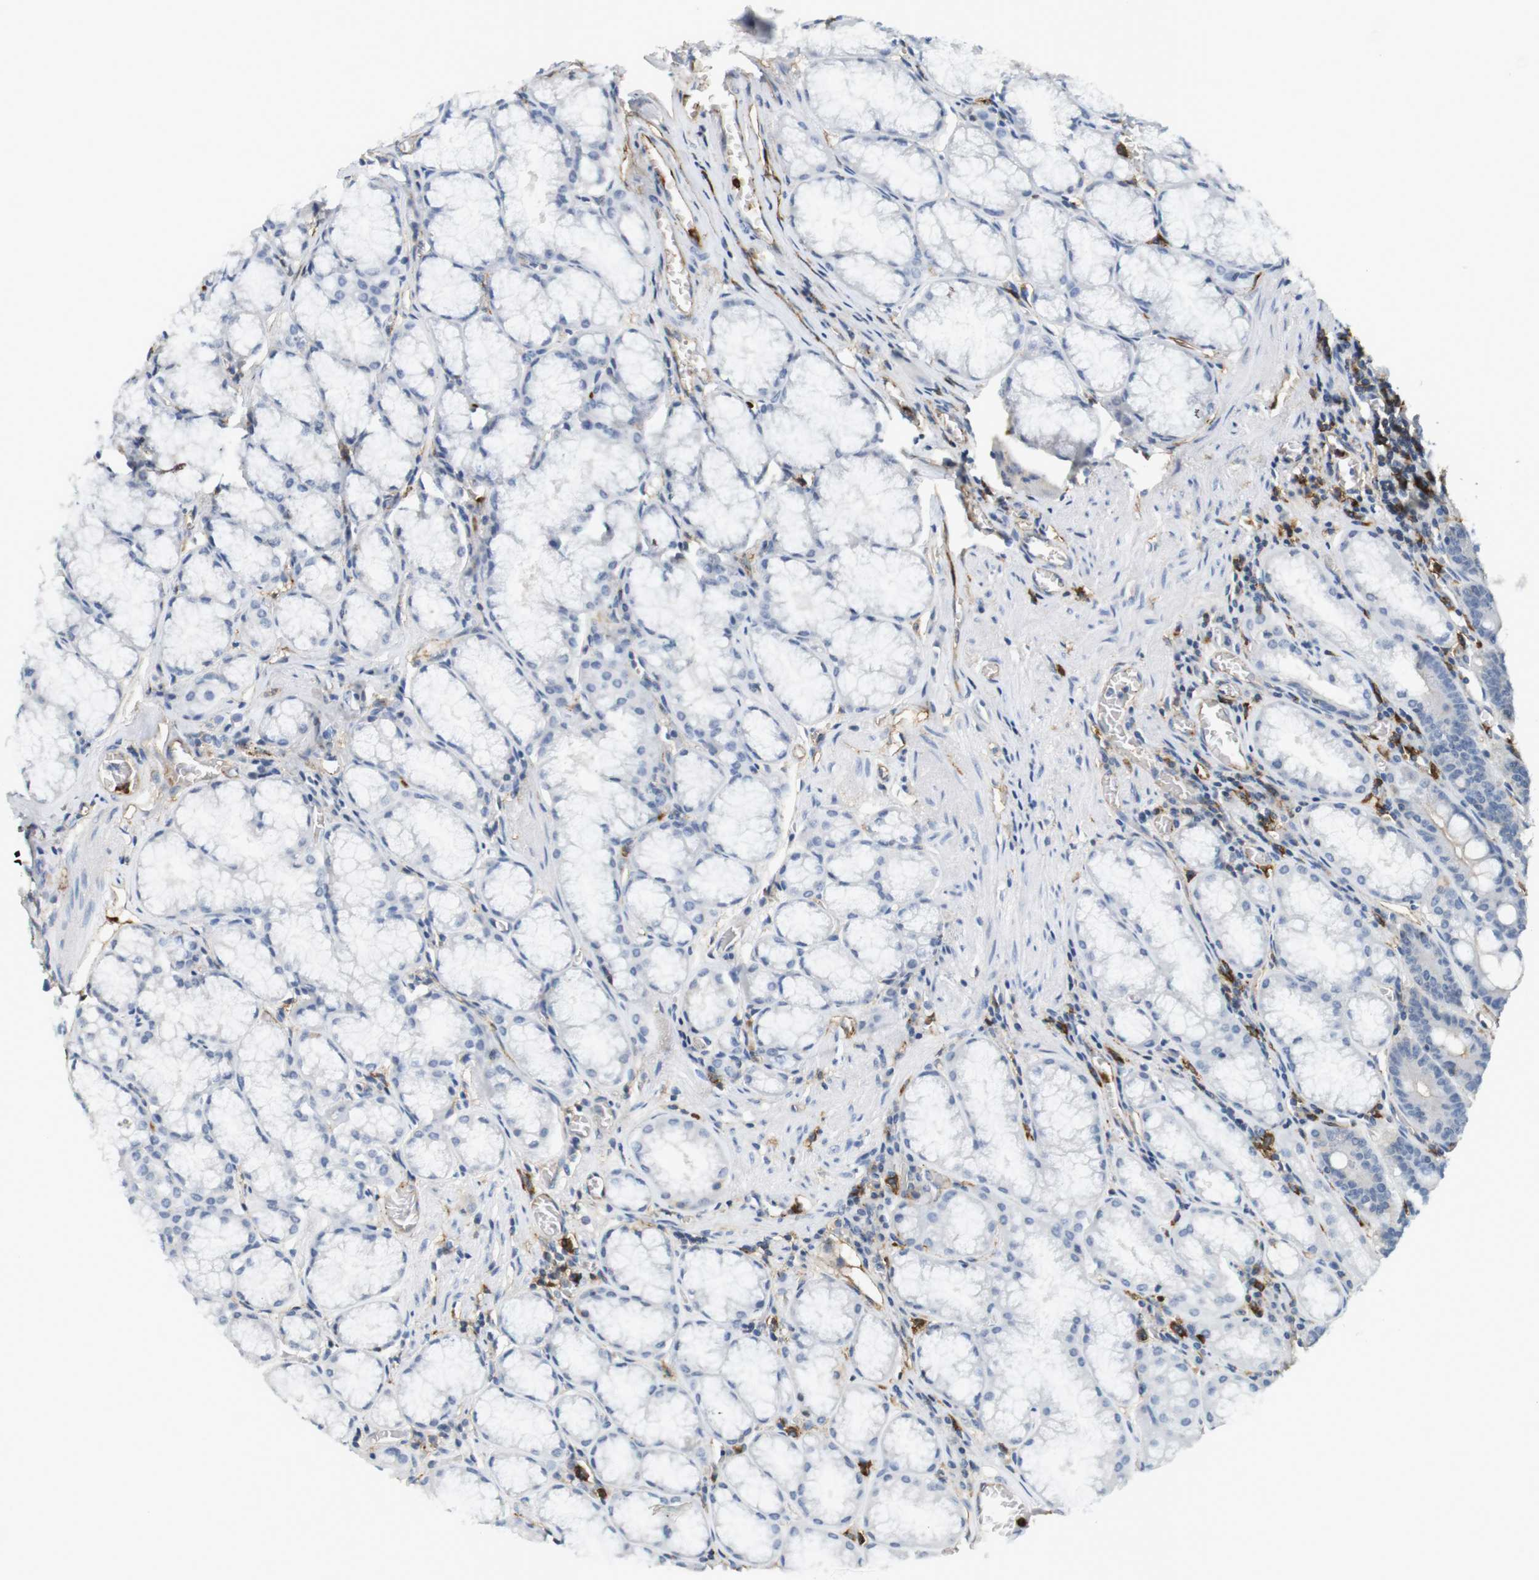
{"staining": {"intensity": "negative", "quantity": "none", "location": "none"}, "tissue": "stomach", "cell_type": "Glandular cells", "image_type": "normal", "snomed": [{"axis": "morphology", "description": "Normal tissue, NOS"}, {"axis": "topography", "description": "Stomach, lower"}], "caption": "This is a histopathology image of IHC staining of benign stomach, which shows no staining in glandular cells. The staining is performed using DAB (3,3'-diaminobenzidine) brown chromogen with nuclei counter-stained in using hematoxylin.", "gene": "SIRPA", "patient": {"sex": "male", "age": 56}}